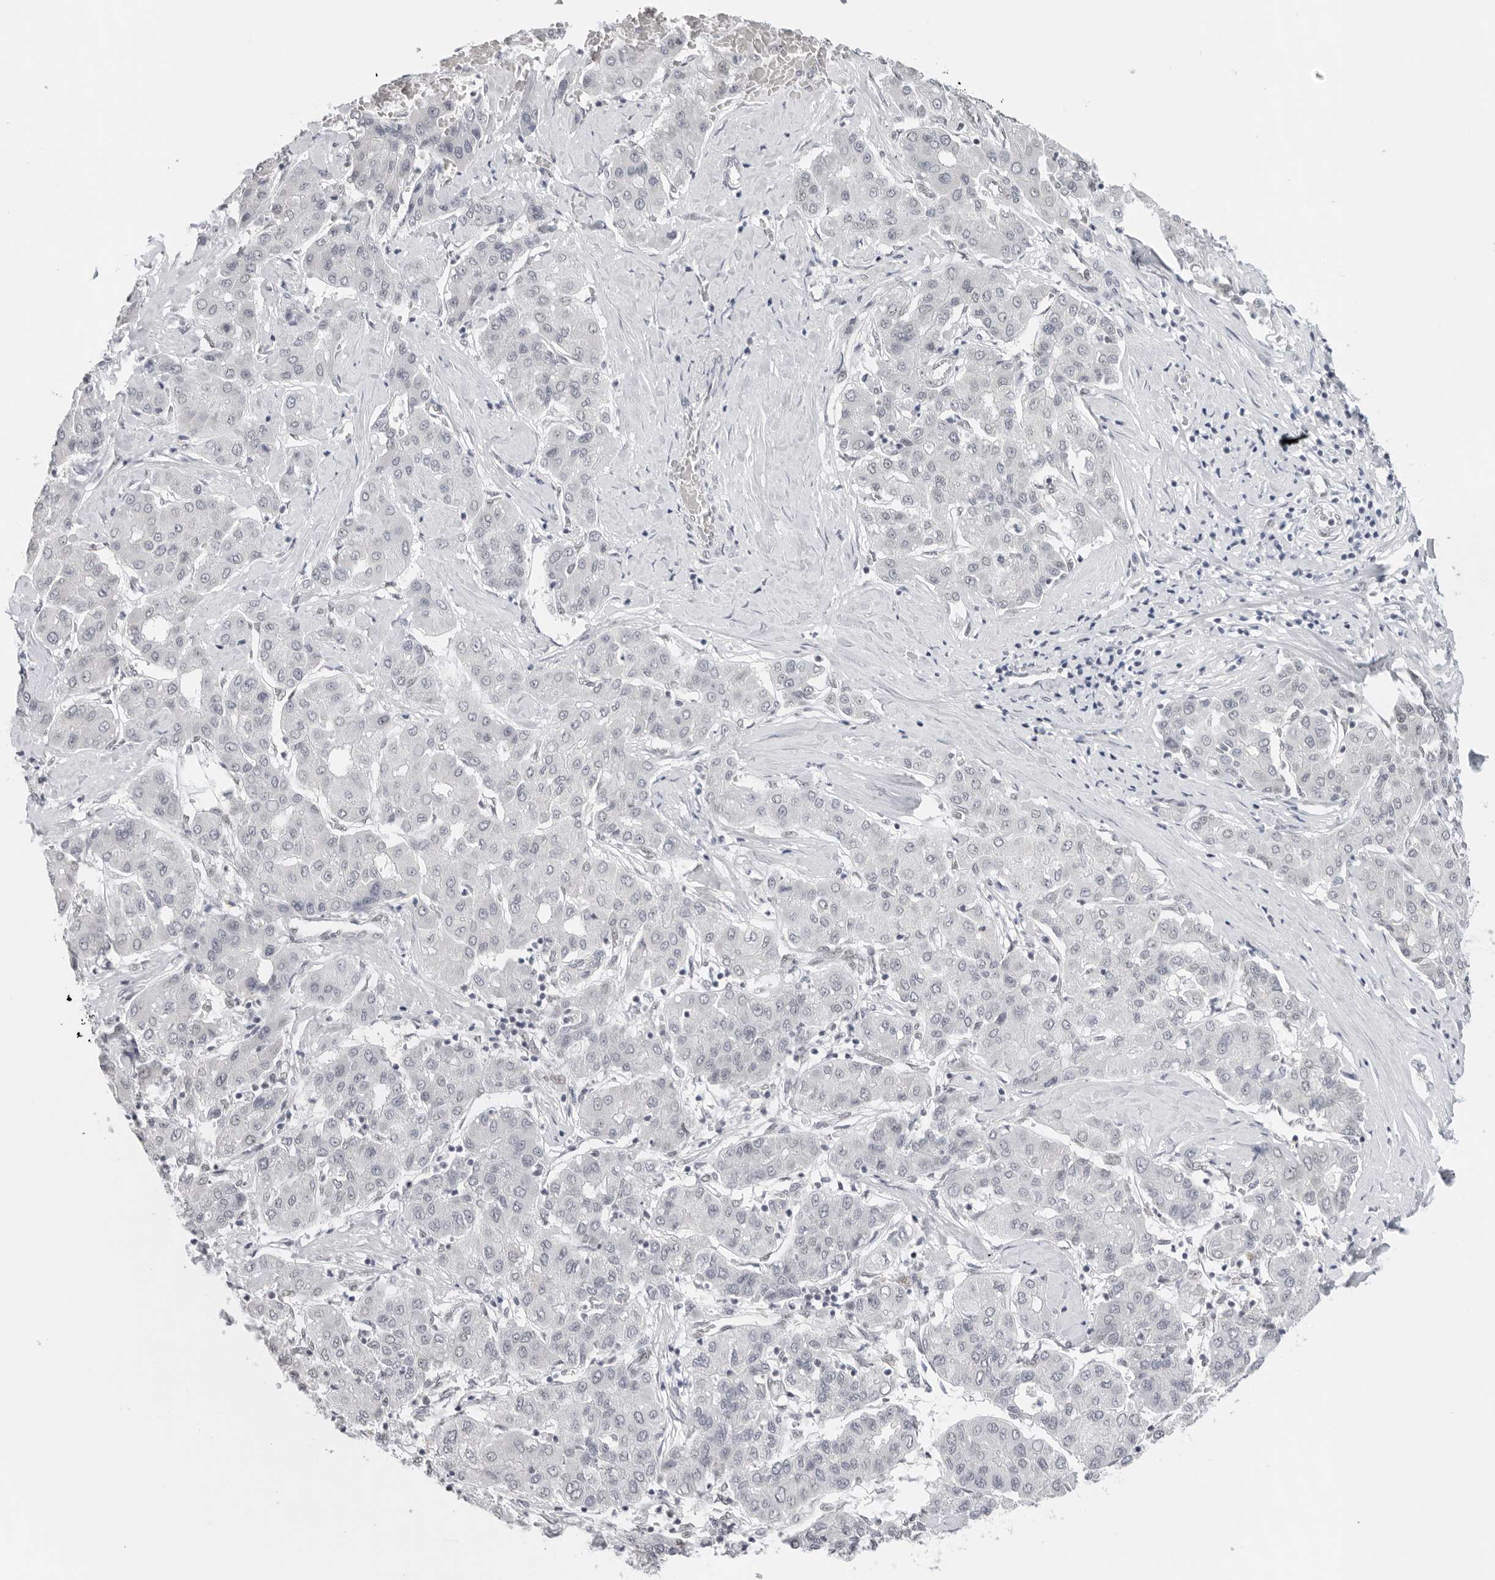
{"staining": {"intensity": "negative", "quantity": "none", "location": "none"}, "tissue": "liver cancer", "cell_type": "Tumor cells", "image_type": "cancer", "snomed": [{"axis": "morphology", "description": "Carcinoma, Hepatocellular, NOS"}, {"axis": "topography", "description": "Liver"}], "caption": "Immunohistochemistry histopathology image of neoplastic tissue: liver hepatocellular carcinoma stained with DAB shows no significant protein staining in tumor cells.", "gene": "FOXK2", "patient": {"sex": "male", "age": 65}}